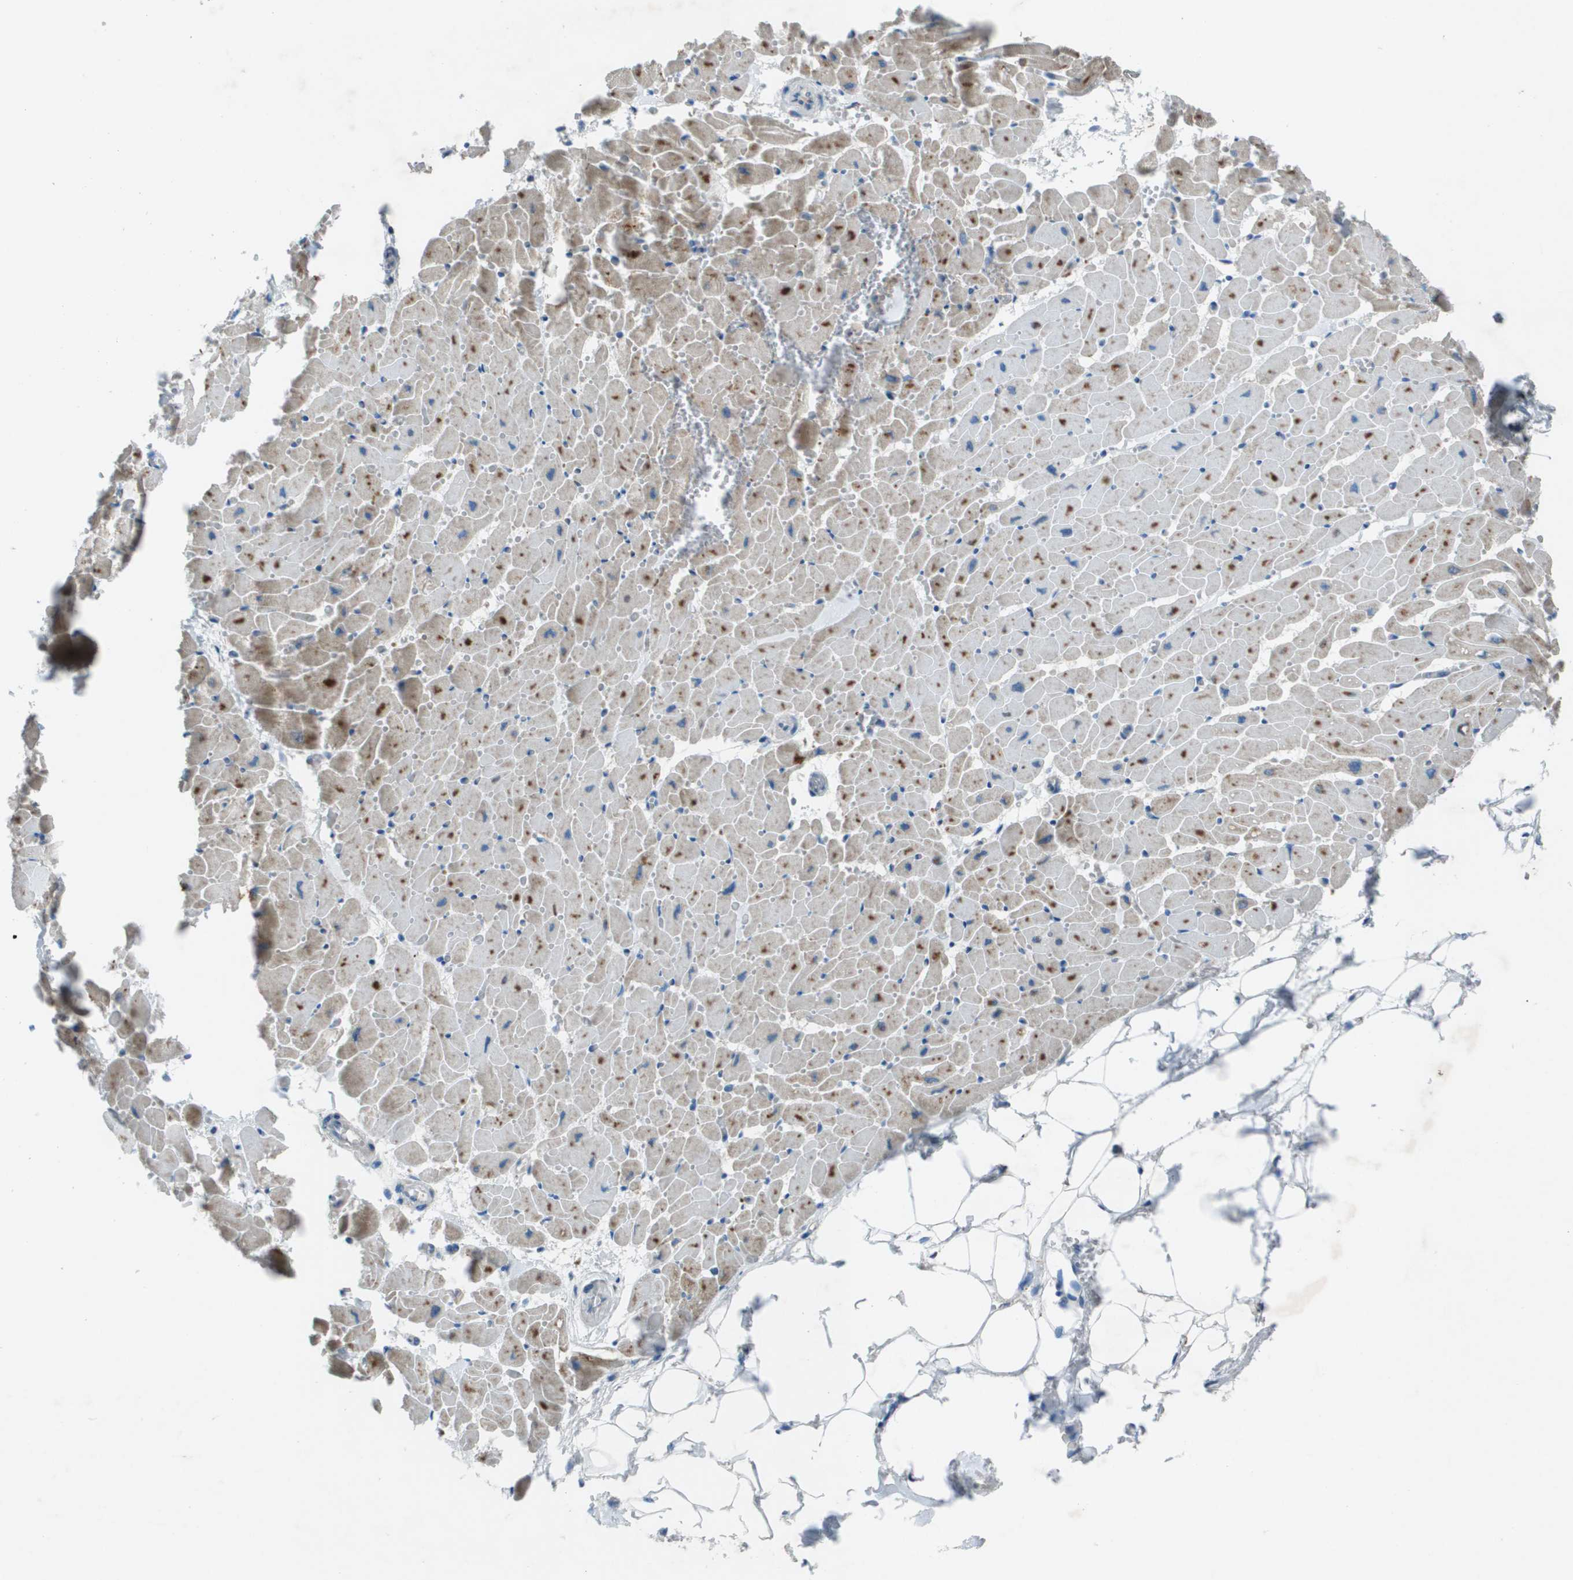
{"staining": {"intensity": "moderate", "quantity": "<25%", "location": "cytoplasmic/membranous"}, "tissue": "heart muscle", "cell_type": "Cardiomyocytes", "image_type": "normal", "snomed": [{"axis": "morphology", "description": "Normal tissue, NOS"}, {"axis": "topography", "description": "Heart"}], "caption": "Immunohistochemistry (IHC) photomicrograph of normal heart muscle stained for a protein (brown), which demonstrates low levels of moderate cytoplasmic/membranous expression in about <25% of cardiomyocytes.", "gene": "CAMK4", "patient": {"sex": "female", "age": 19}}